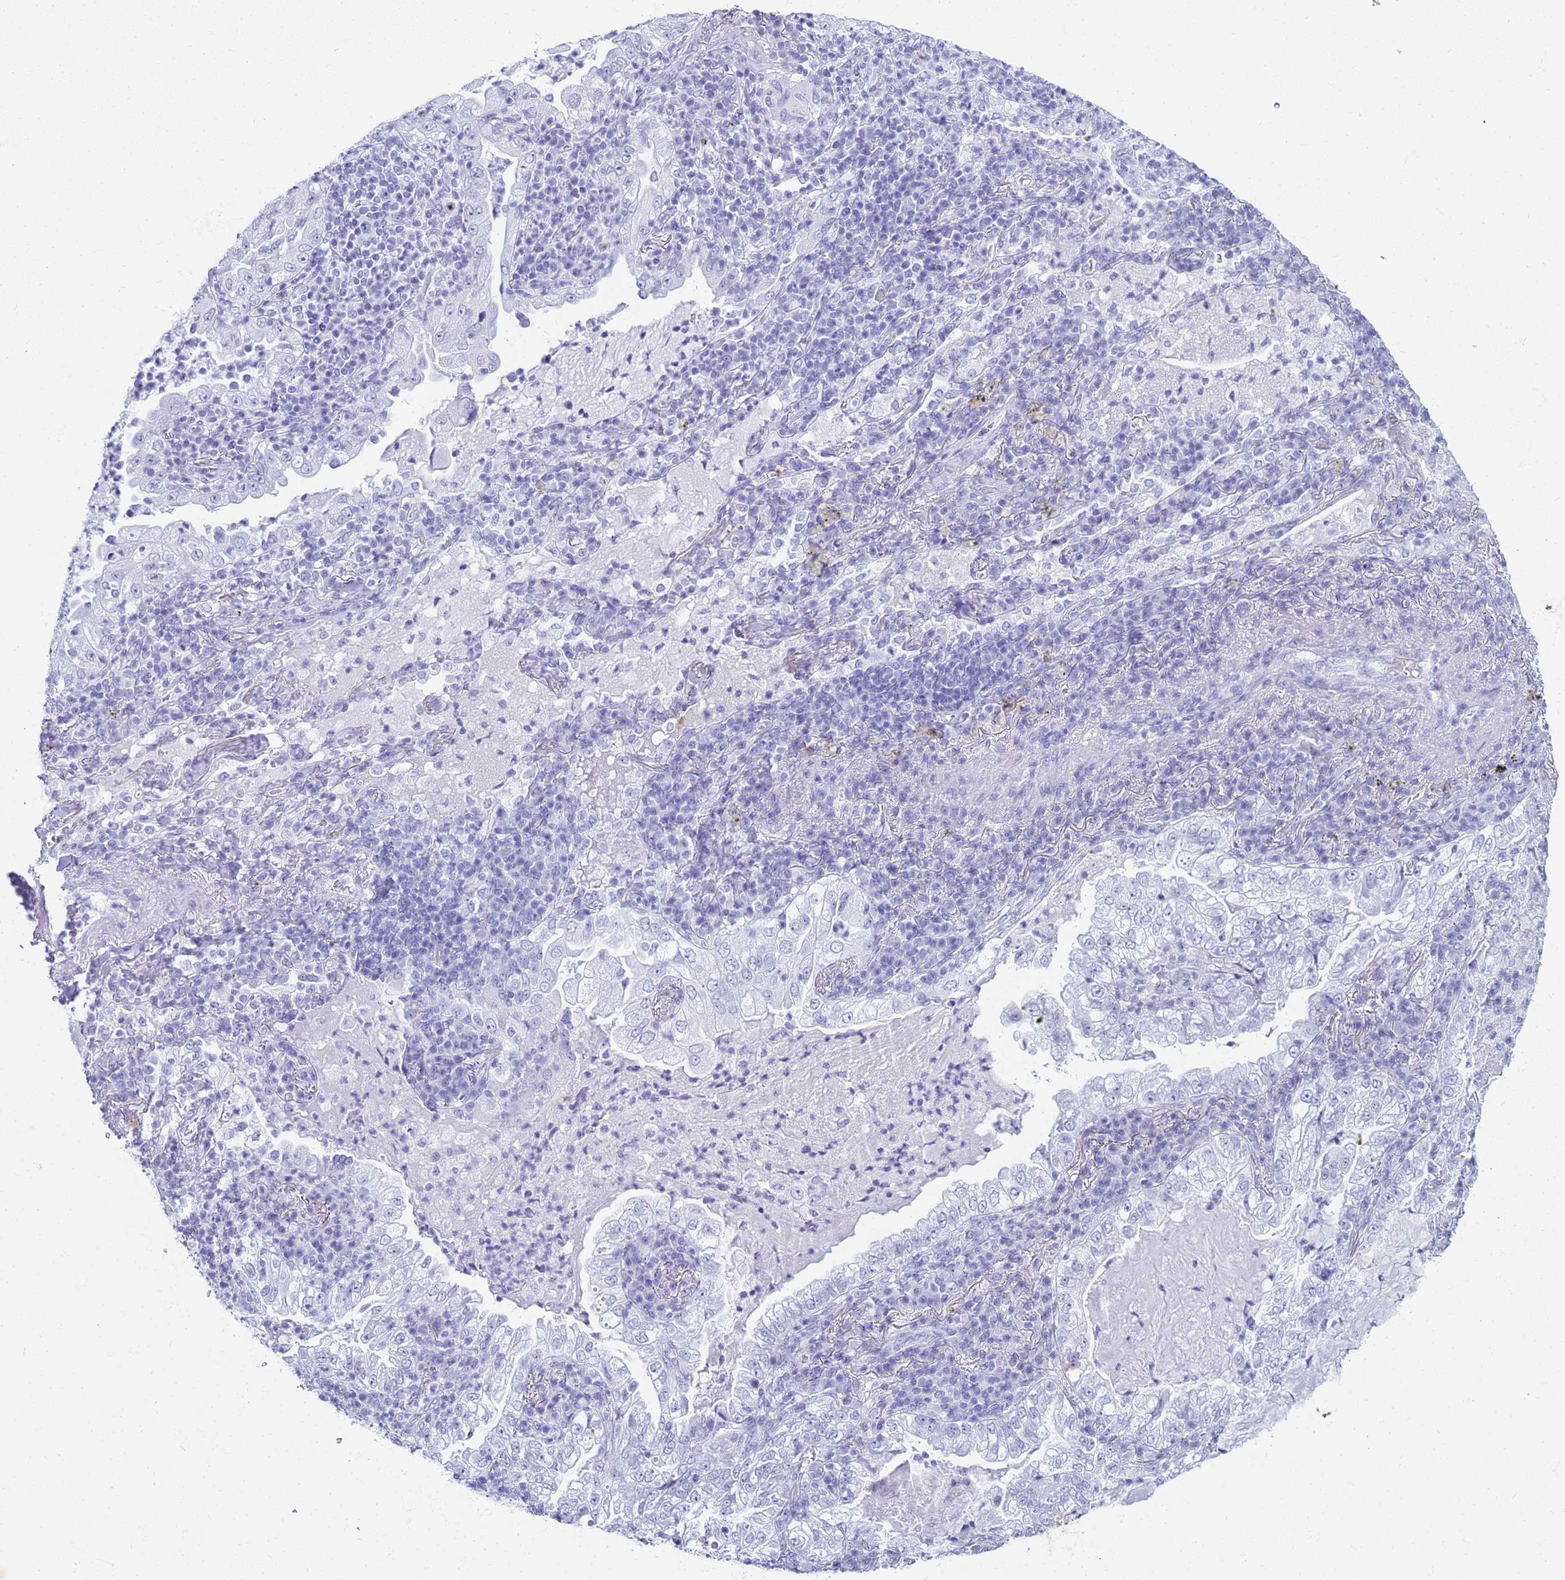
{"staining": {"intensity": "negative", "quantity": "none", "location": "none"}, "tissue": "lung cancer", "cell_type": "Tumor cells", "image_type": "cancer", "snomed": [{"axis": "morphology", "description": "Adenocarcinoma, NOS"}, {"axis": "topography", "description": "Lung"}], "caption": "Photomicrograph shows no protein positivity in tumor cells of lung adenocarcinoma tissue. (DAB (3,3'-diaminobenzidine) immunohistochemistry, high magnification).", "gene": "SLC7A9", "patient": {"sex": "female", "age": 73}}